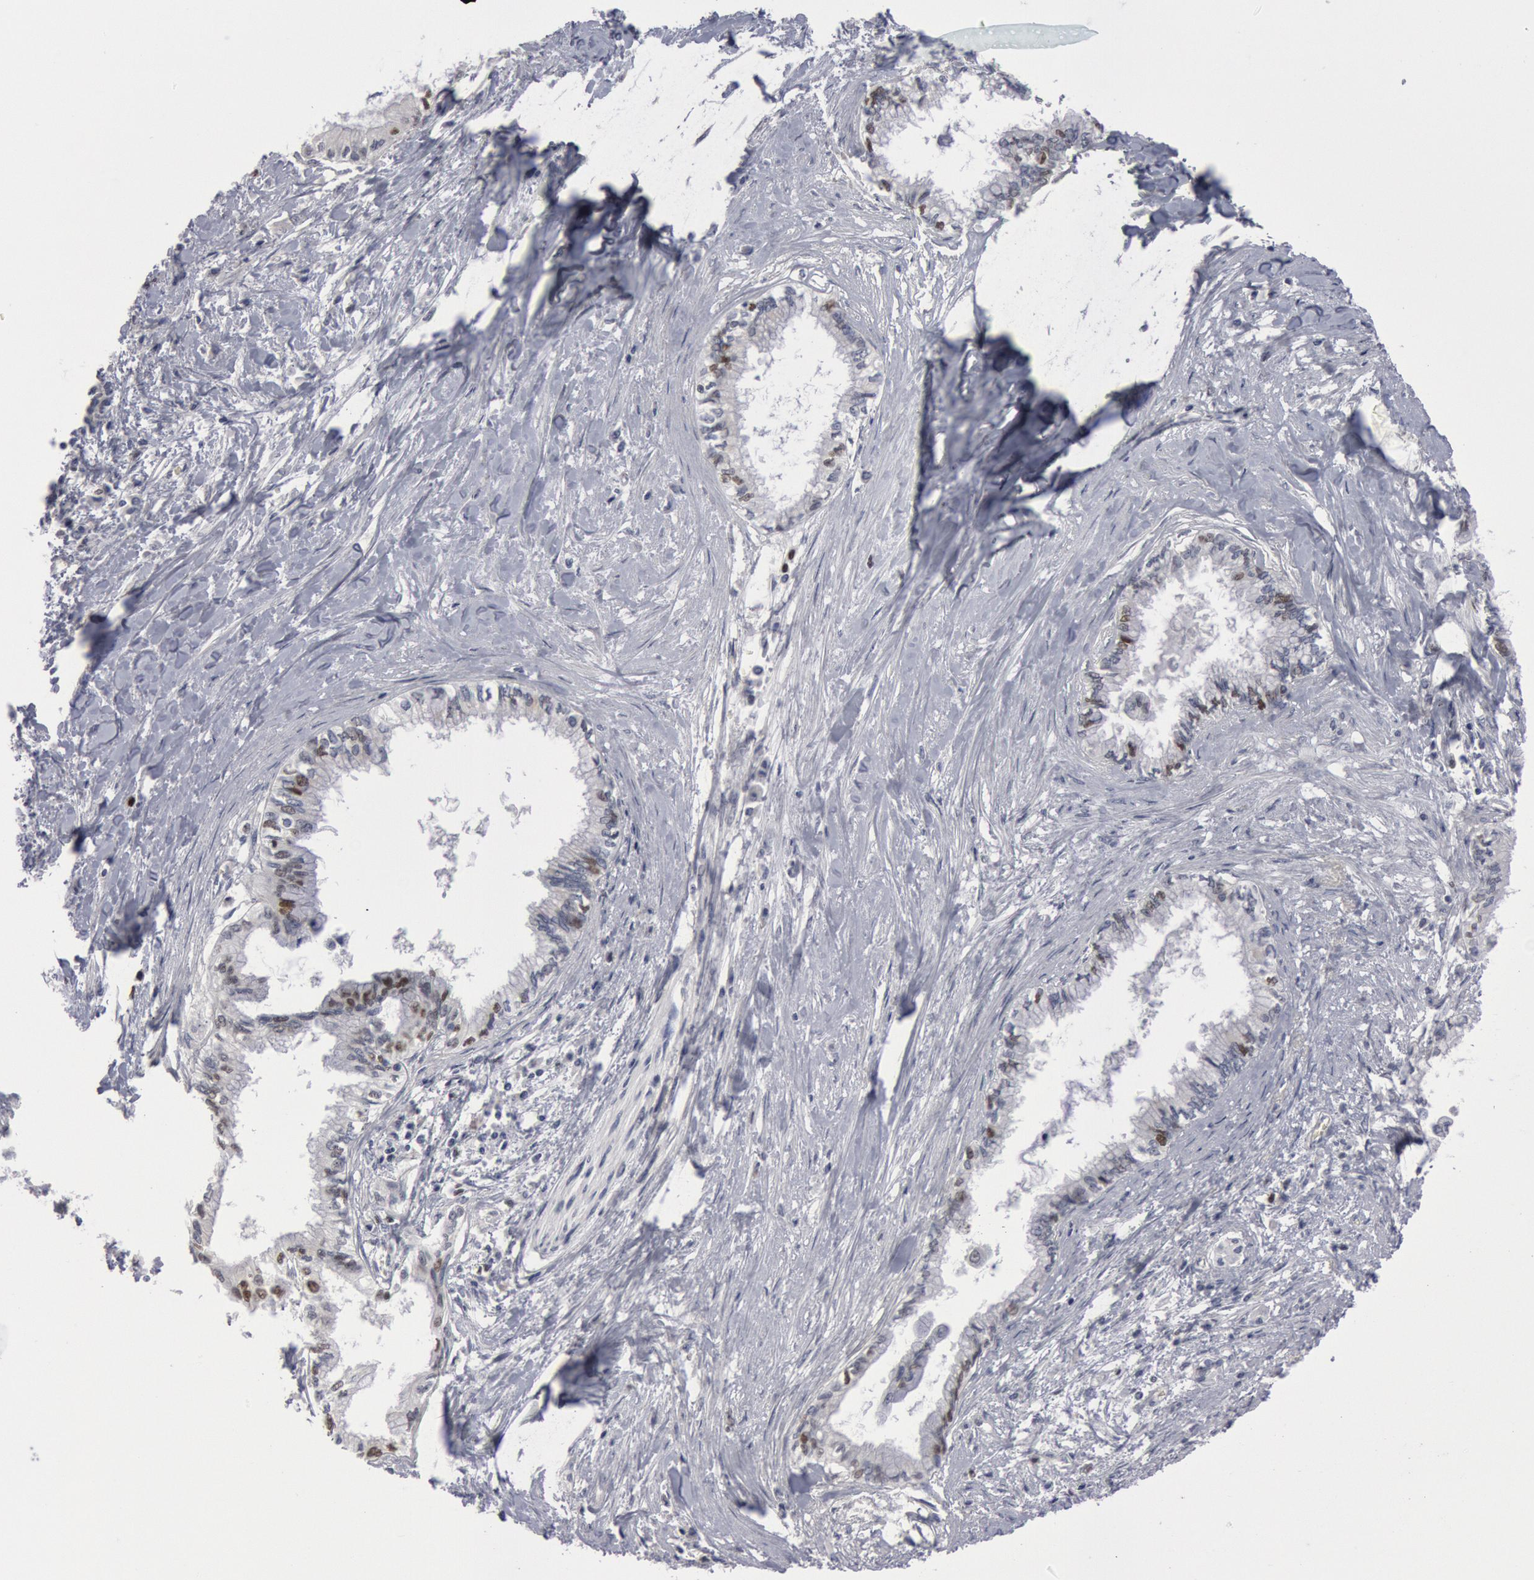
{"staining": {"intensity": "weak", "quantity": "25%-75%", "location": "nuclear"}, "tissue": "pancreatic cancer", "cell_type": "Tumor cells", "image_type": "cancer", "snomed": [{"axis": "morphology", "description": "Adenocarcinoma, NOS"}, {"axis": "topography", "description": "Pancreas"}], "caption": "A photomicrograph of human pancreatic cancer (adenocarcinoma) stained for a protein shows weak nuclear brown staining in tumor cells.", "gene": "WDHD1", "patient": {"sex": "female", "age": 64}}